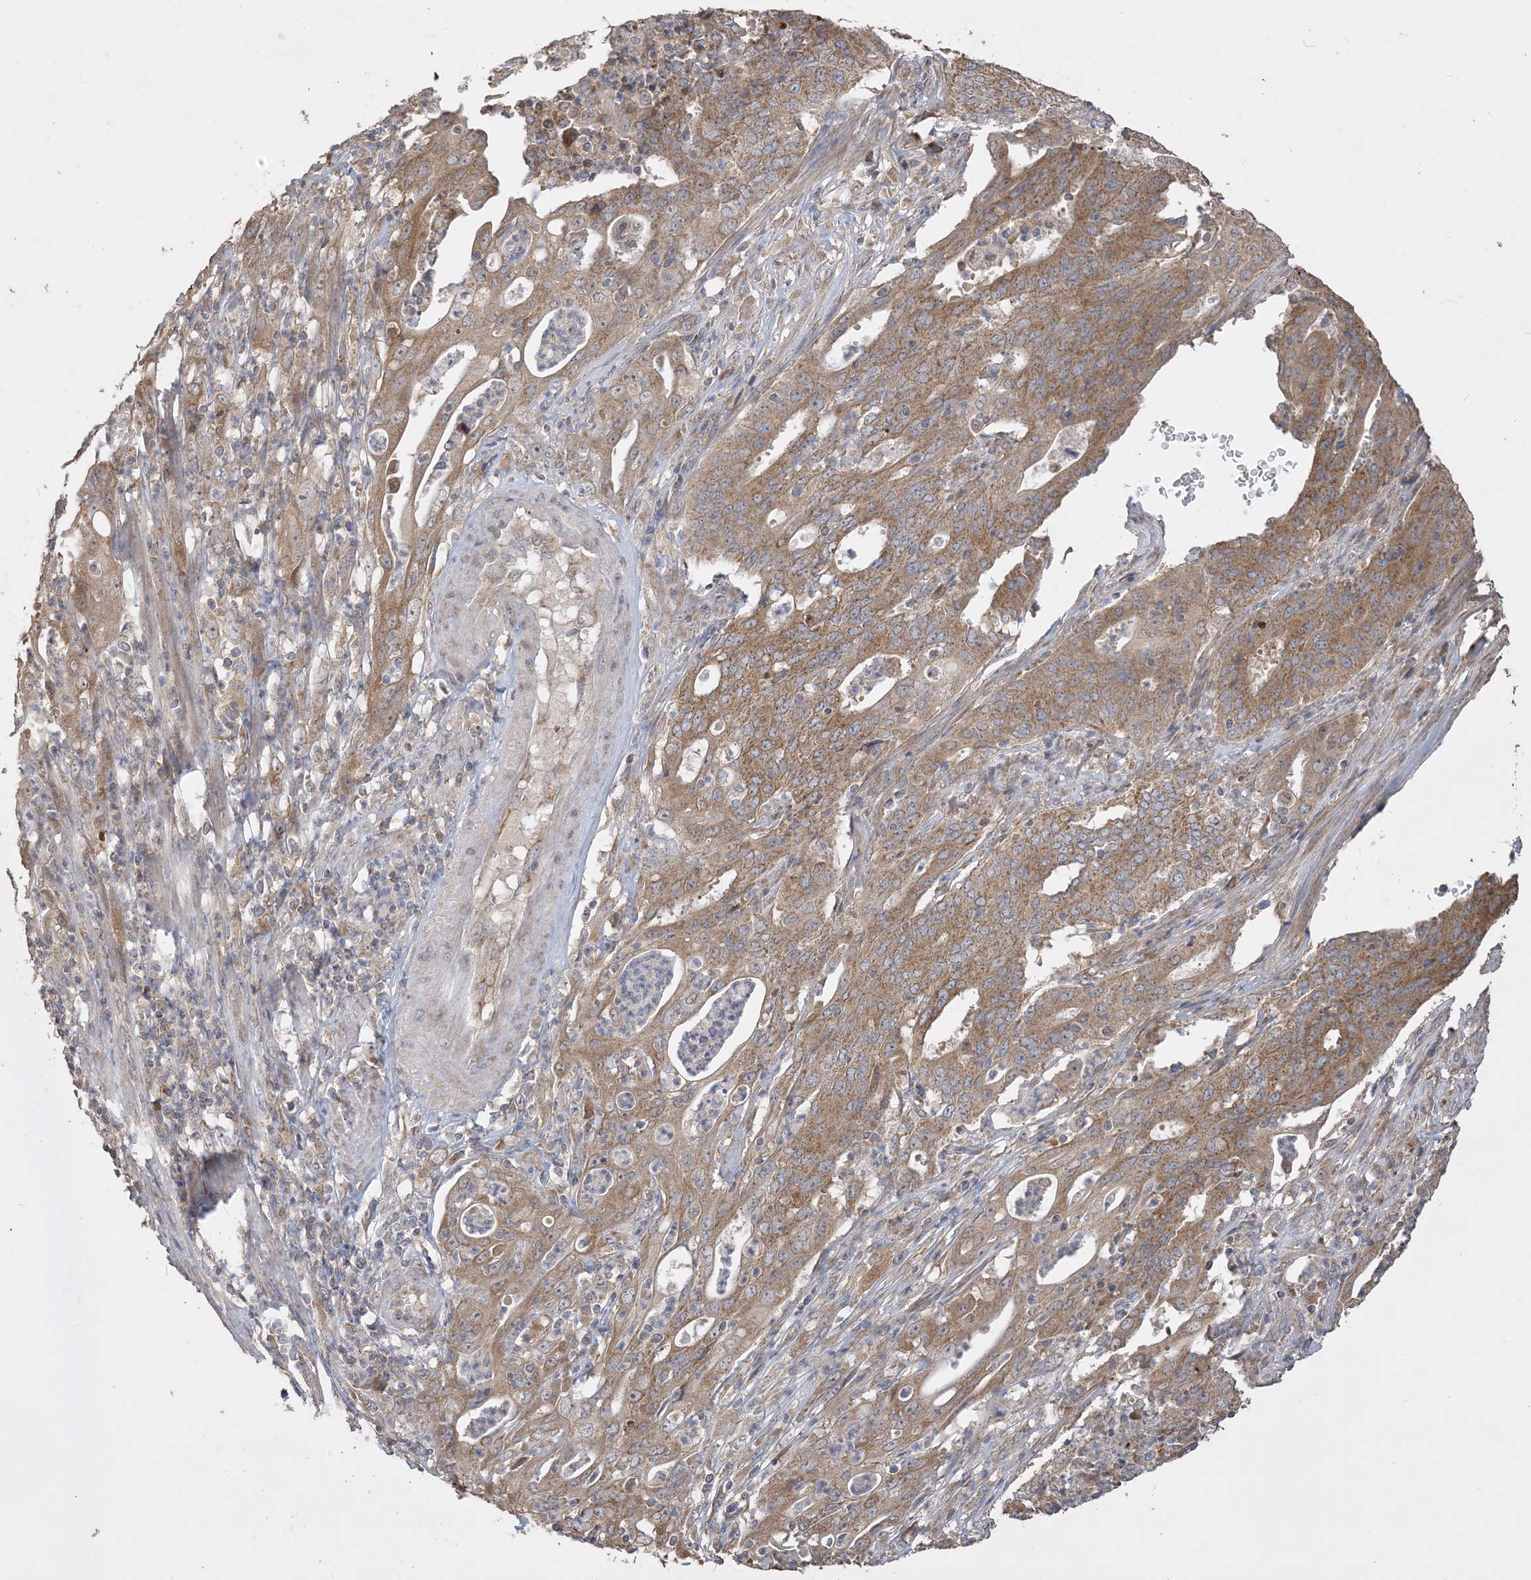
{"staining": {"intensity": "strong", "quantity": ">75%", "location": "cytoplasmic/membranous"}, "tissue": "cervical cancer", "cell_type": "Tumor cells", "image_type": "cancer", "snomed": [{"axis": "morphology", "description": "Adenocarcinoma, NOS"}, {"axis": "topography", "description": "Cervix"}], "caption": "Immunohistochemical staining of human cervical cancer demonstrates high levels of strong cytoplasmic/membranous protein positivity in approximately >75% of tumor cells. Ihc stains the protein in brown and the nuclei are stained blue.", "gene": "SIRT3", "patient": {"sex": "female", "age": 44}}